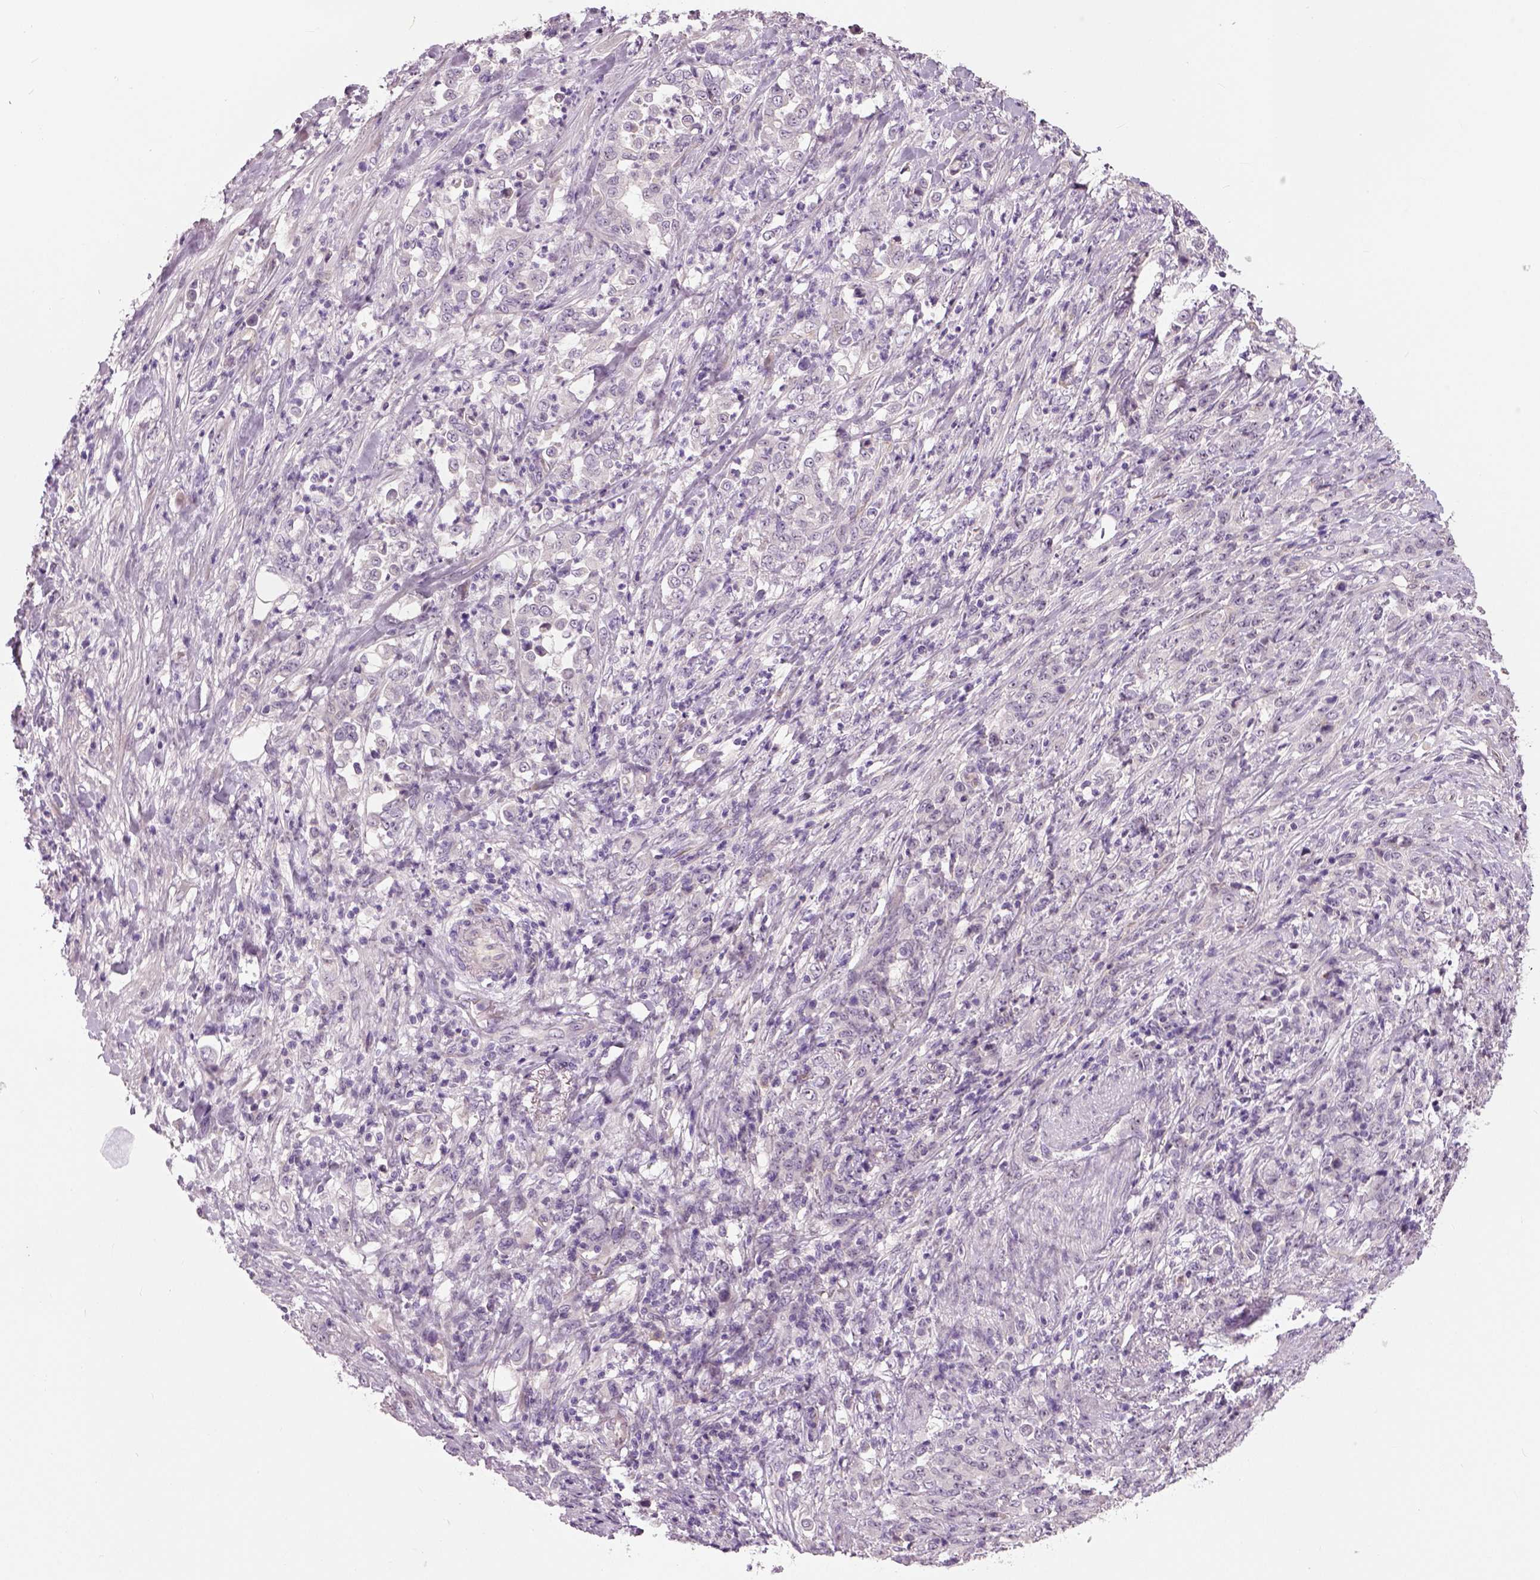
{"staining": {"intensity": "negative", "quantity": "none", "location": "none"}, "tissue": "stomach cancer", "cell_type": "Tumor cells", "image_type": "cancer", "snomed": [{"axis": "morphology", "description": "Adenocarcinoma, NOS"}, {"axis": "topography", "description": "Stomach"}], "caption": "DAB immunohistochemical staining of human stomach adenocarcinoma displays no significant staining in tumor cells. (Brightfield microscopy of DAB (3,3'-diaminobenzidine) immunohistochemistry at high magnification).", "gene": "NECAB1", "patient": {"sex": "female", "age": 79}}